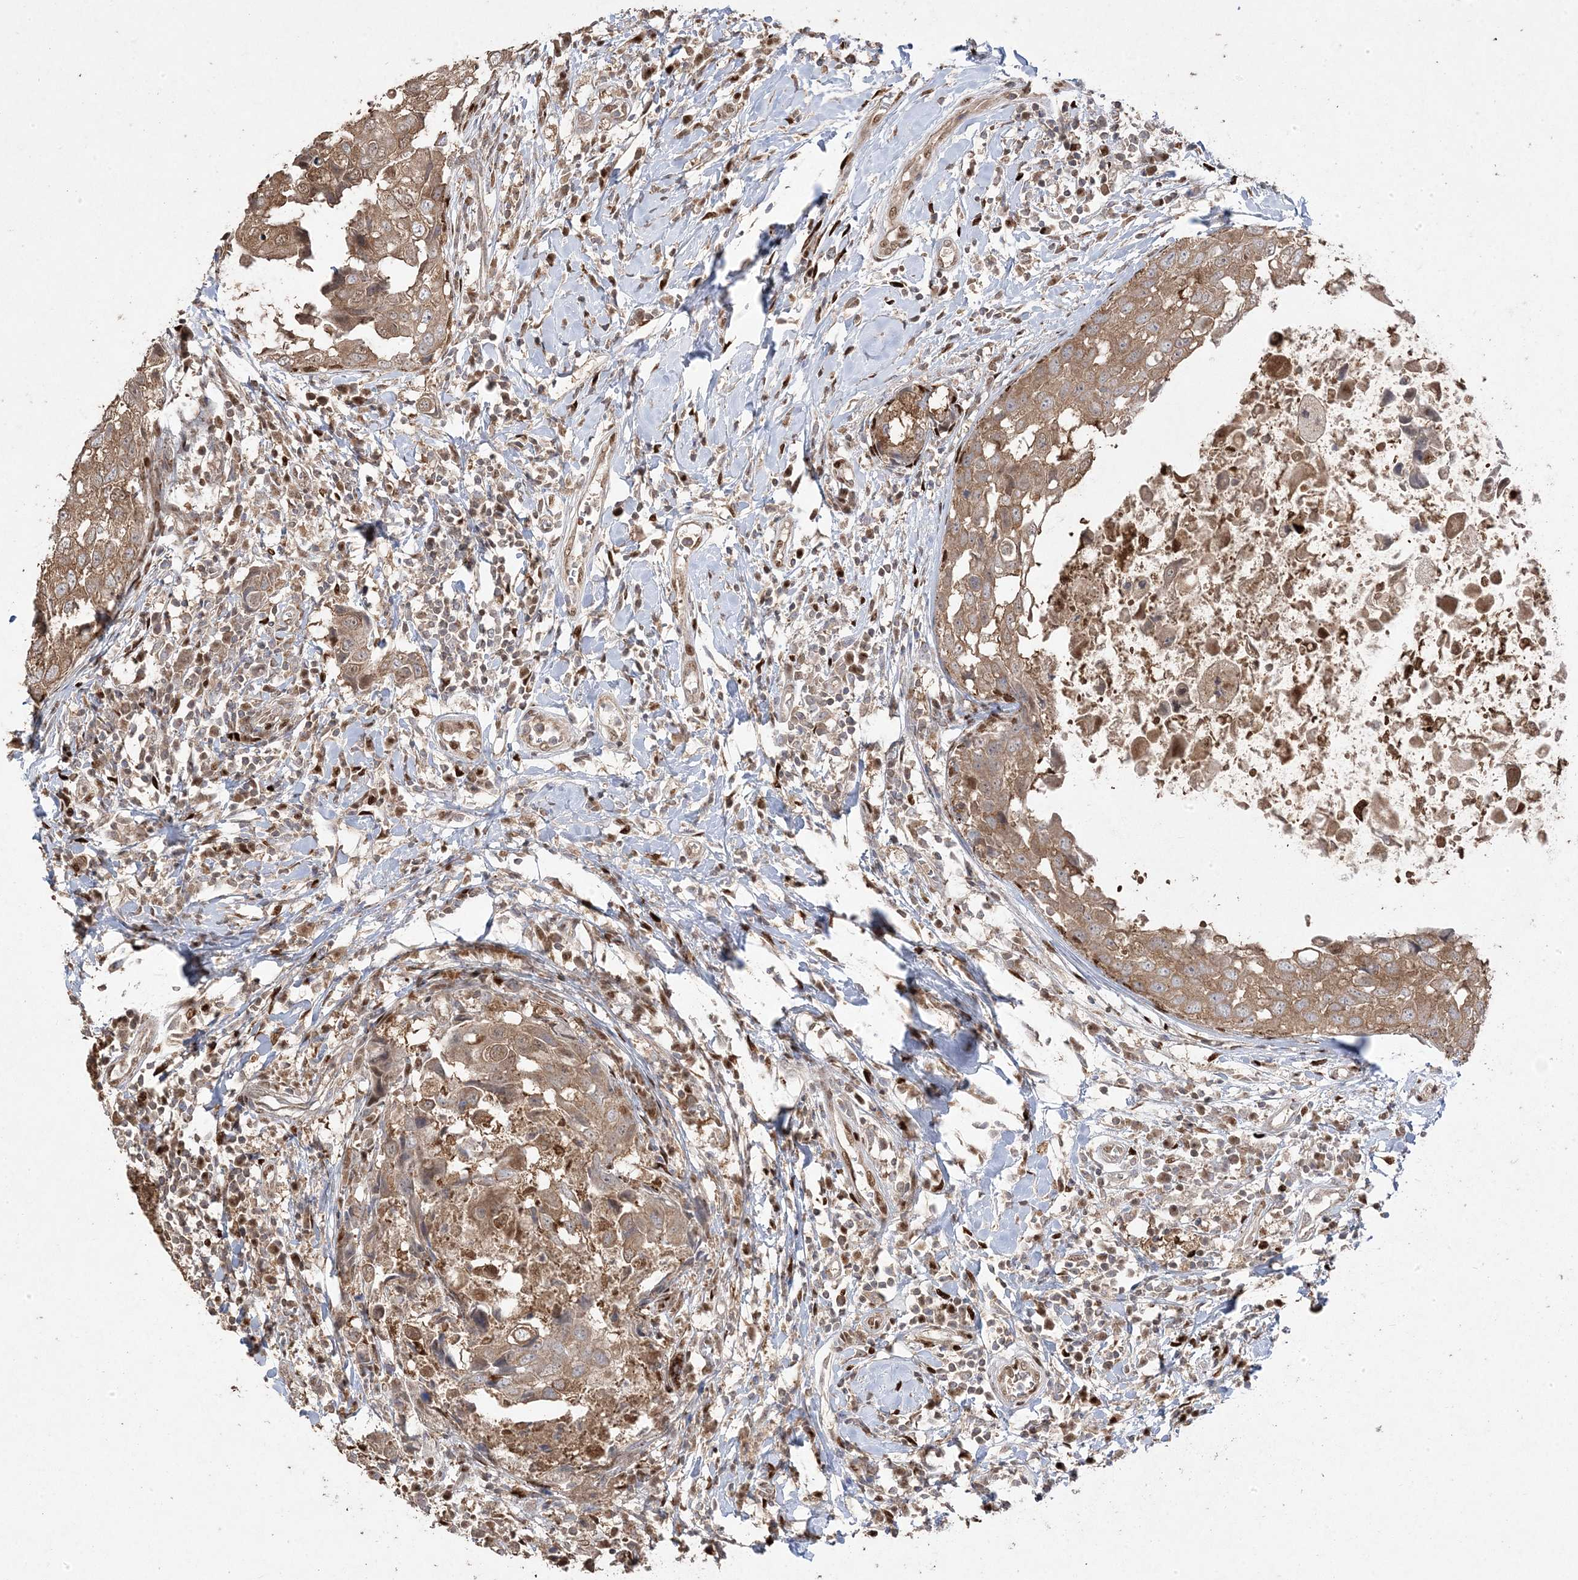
{"staining": {"intensity": "moderate", "quantity": ">75%", "location": "cytoplasmic/membranous"}, "tissue": "breast cancer", "cell_type": "Tumor cells", "image_type": "cancer", "snomed": [{"axis": "morphology", "description": "Duct carcinoma"}, {"axis": "topography", "description": "Breast"}], "caption": "Protein staining displays moderate cytoplasmic/membranous expression in approximately >75% of tumor cells in breast cancer (infiltrating ductal carcinoma).", "gene": "PPOX", "patient": {"sex": "female", "age": 27}}